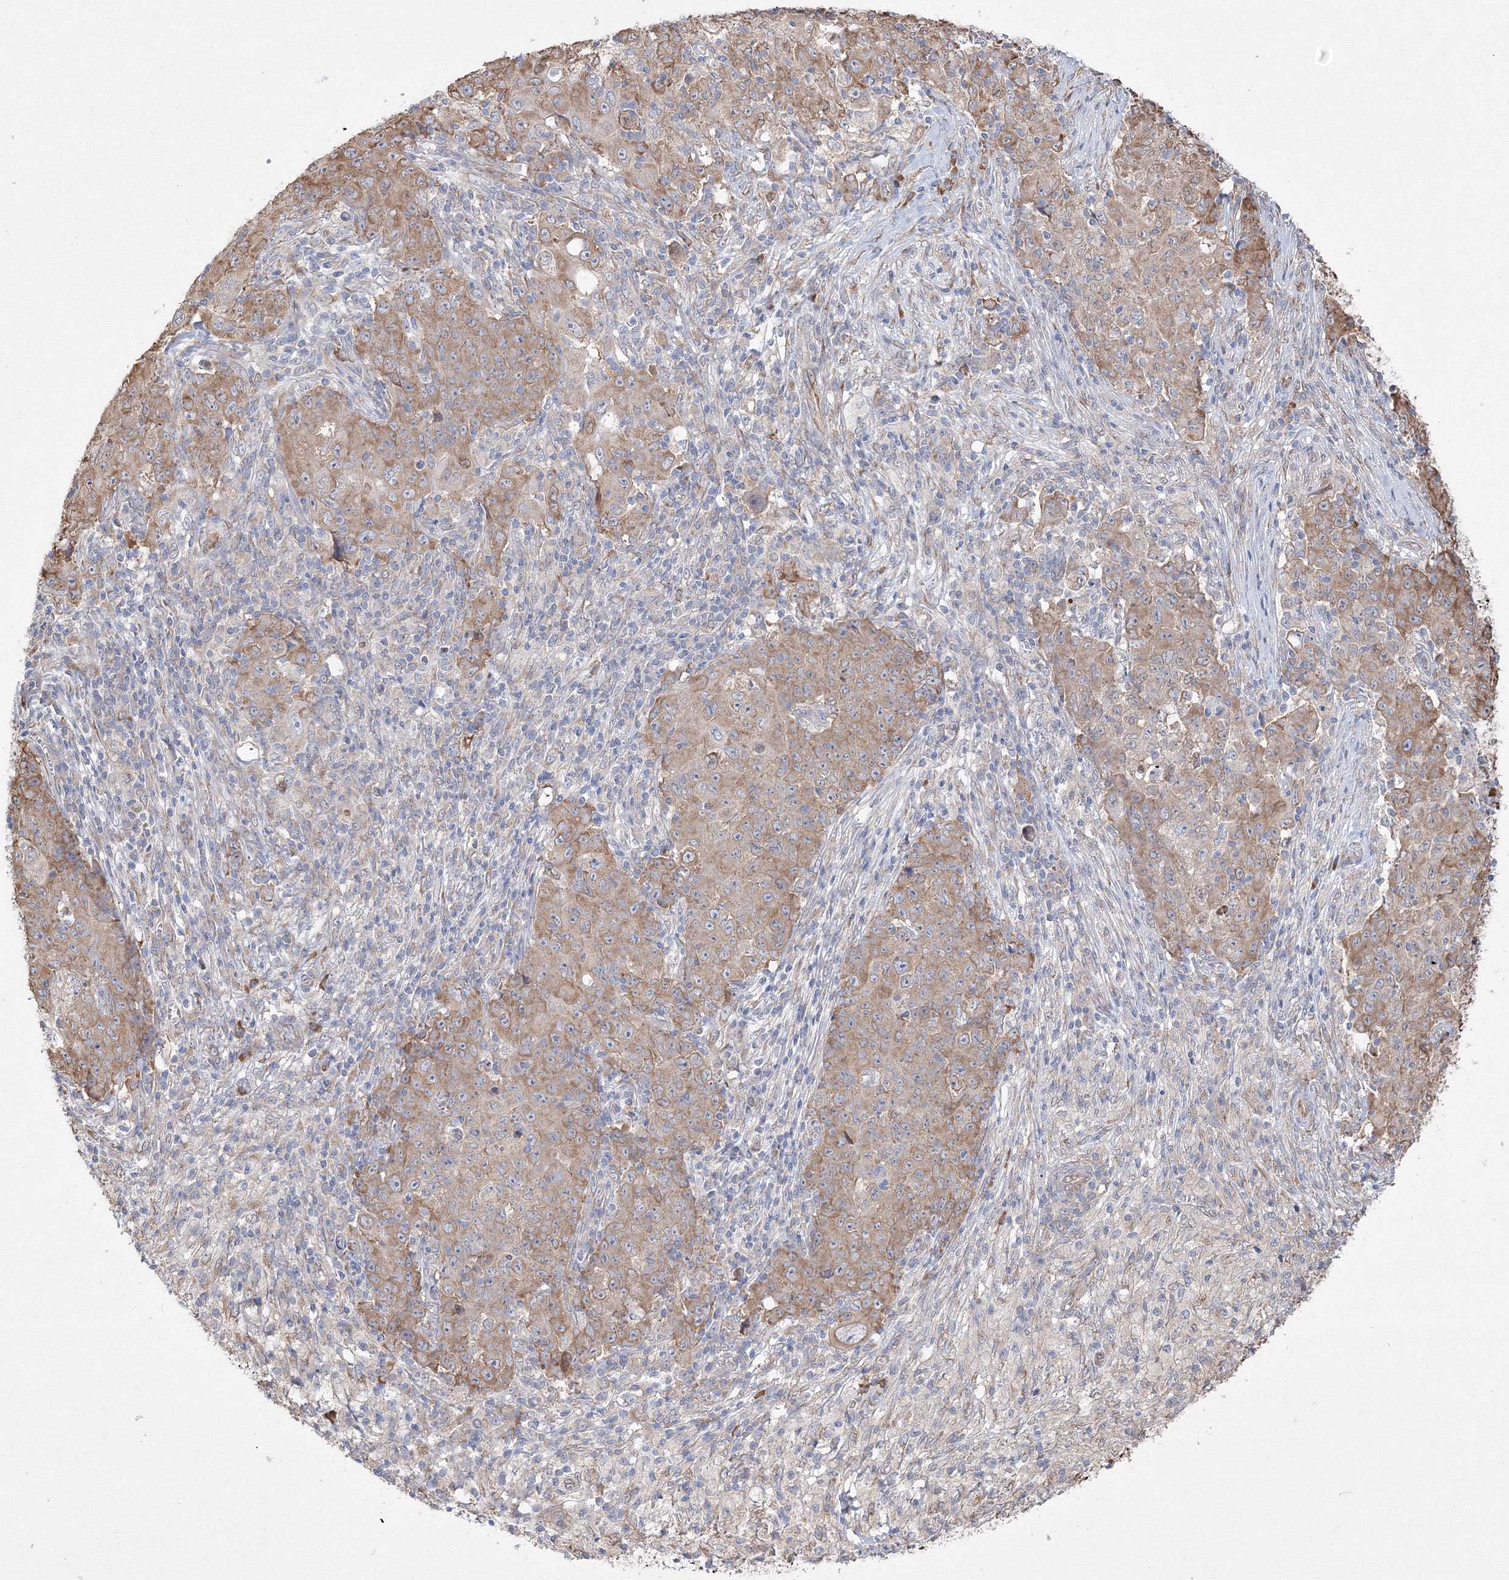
{"staining": {"intensity": "moderate", "quantity": ">75%", "location": "cytoplasmic/membranous"}, "tissue": "ovarian cancer", "cell_type": "Tumor cells", "image_type": "cancer", "snomed": [{"axis": "morphology", "description": "Carcinoma, endometroid"}, {"axis": "topography", "description": "Ovary"}], "caption": "This is a micrograph of immunohistochemistry (IHC) staining of ovarian endometroid carcinoma, which shows moderate expression in the cytoplasmic/membranous of tumor cells.", "gene": "FBXL8", "patient": {"sex": "female", "age": 42}}